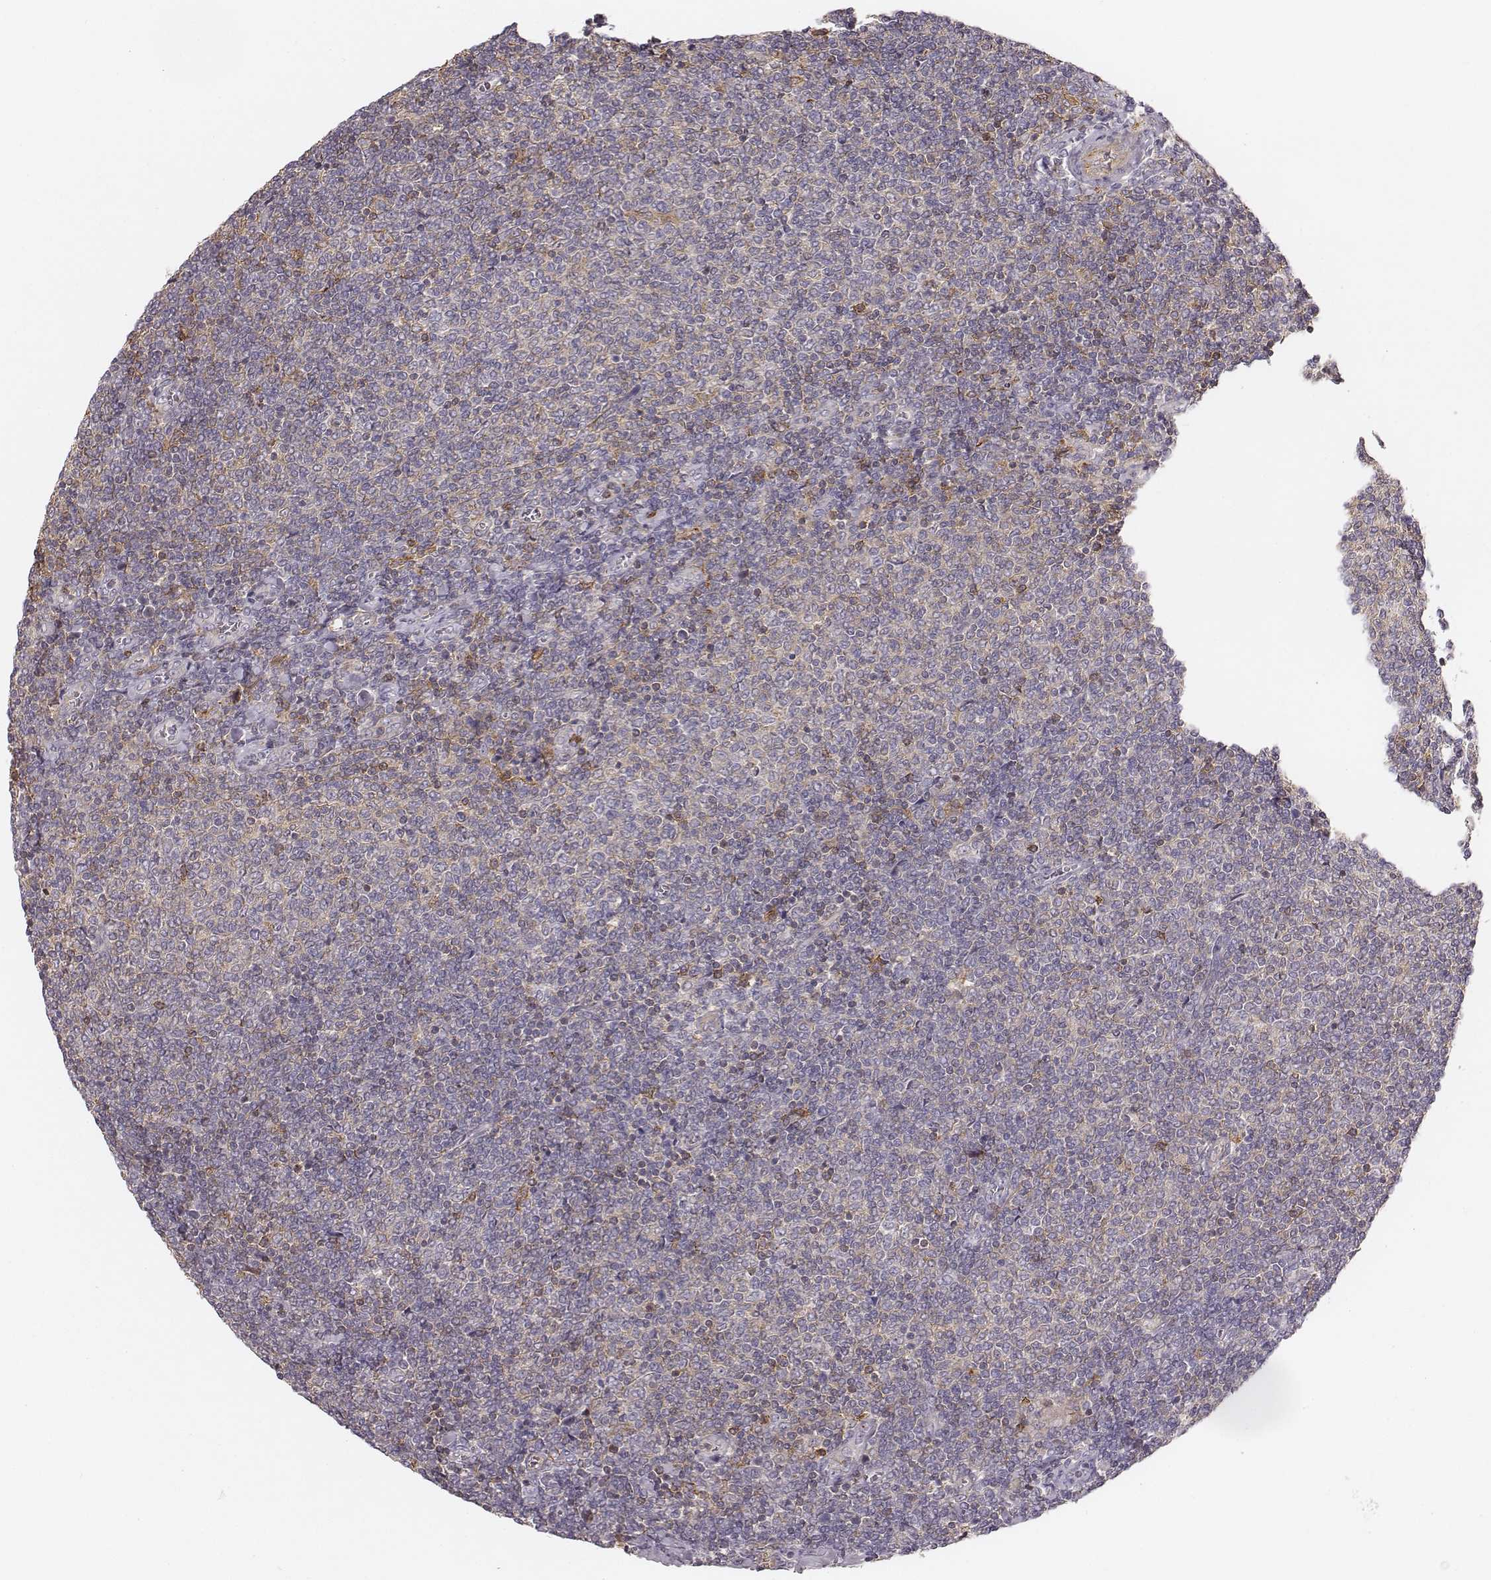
{"staining": {"intensity": "negative", "quantity": "none", "location": "none"}, "tissue": "lymphoma", "cell_type": "Tumor cells", "image_type": "cancer", "snomed": [{"axis": "morphology", "description": "Malignant lymphoma, non-Hodgkin's type, Low grade"}, {"axis": "topography", "description": "Lymph node"}], "caption": "The histopathology image shows no significant staining in tumor cells of low-grade malignant lymphoma, non-Hodgkin's type.", "gene": "ZYX", "patient": {"sex": "male", "age": 52}}